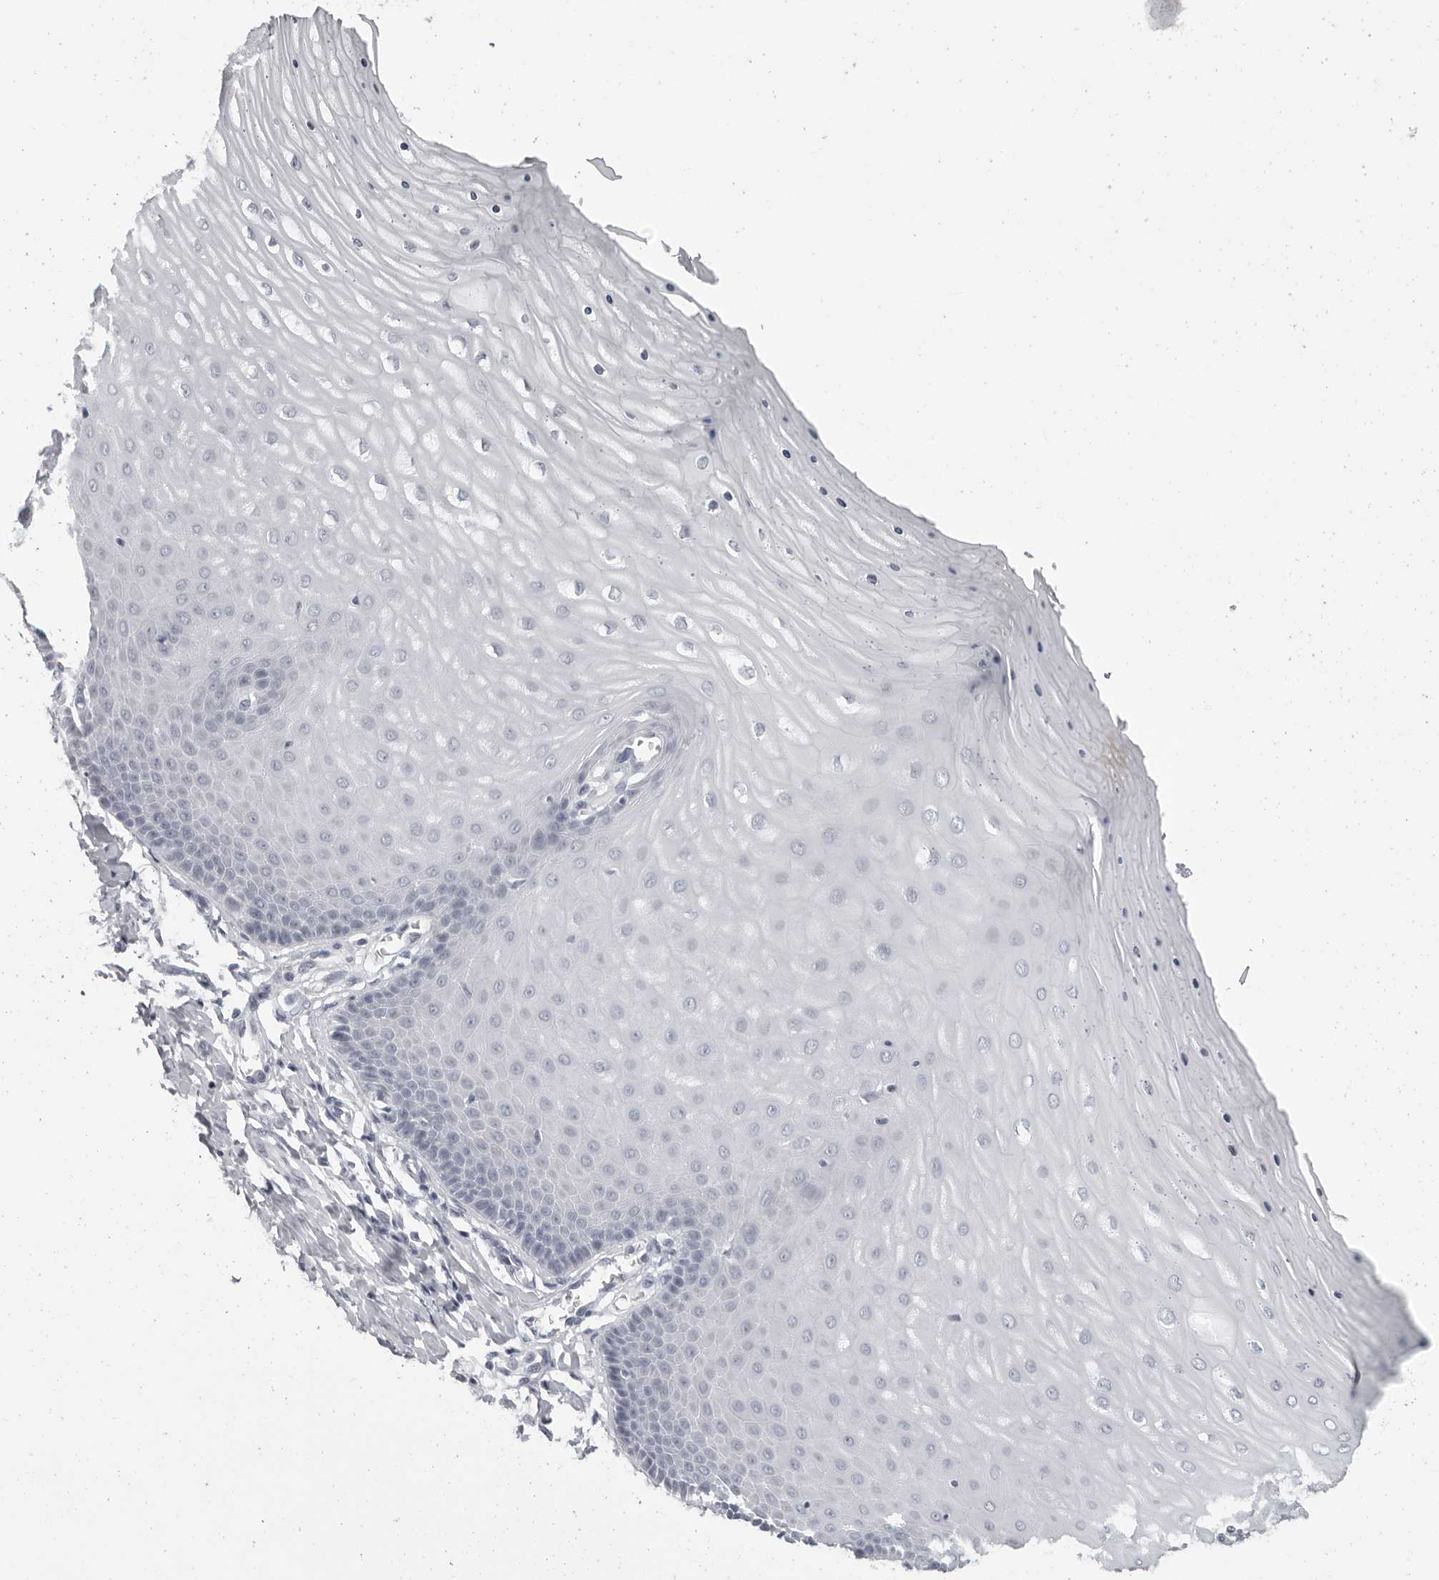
{"staining": {"intensity": "negative", "quantity": "none", "location": "none"}, "tissue": "cervix", "cell_type": "Glandular cells", "image_type": "normal", "snomed": [{"axis": "morphology", "description": "Normal tissue, NOS"}, {"axis": "topography", "description": "Cervix"}], "caption": "DAB immunohistochemical staining of normal human cervix shows no significant expression in glandular cells.", "gene": "OPLAH", "patient": {"sex": "female", "age": 55}}